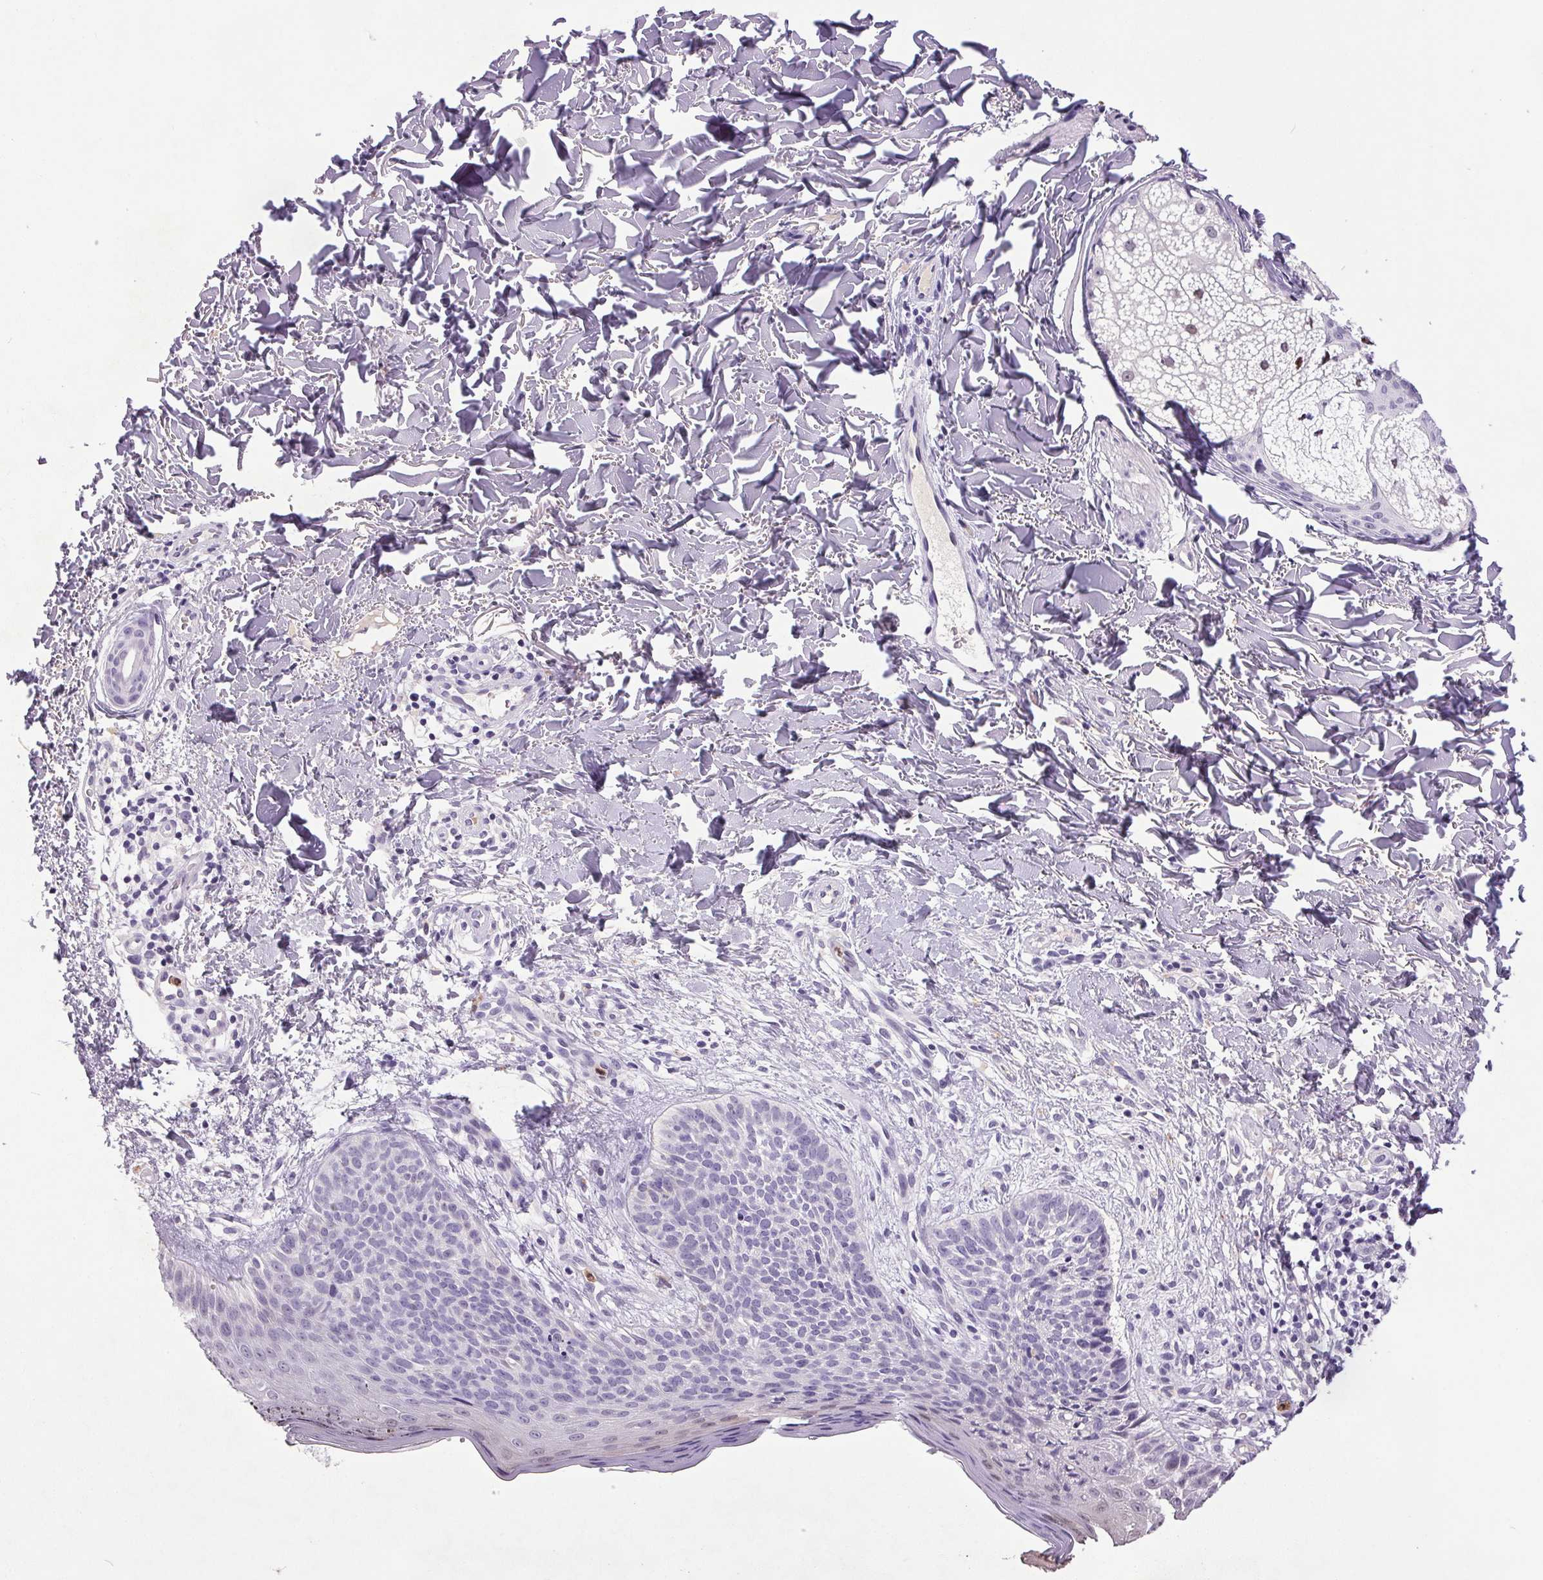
{"staining": {"intensity": "negative", "quantity": "none", "location": "none"}, "tissue": "skin cancer", "cell_type": "Tumor cells", "image_type": "cancer", "snomed": [{"axis": "morphology", "description": "Basal cell carcinoma"}, {"axis": "topography", "description": "Skin"}], "caption": "Tumor cells are negative for brown protein staining in skin cancer.", "gene": "TRDN", "patient": {"sex": "male", "age": 57}}